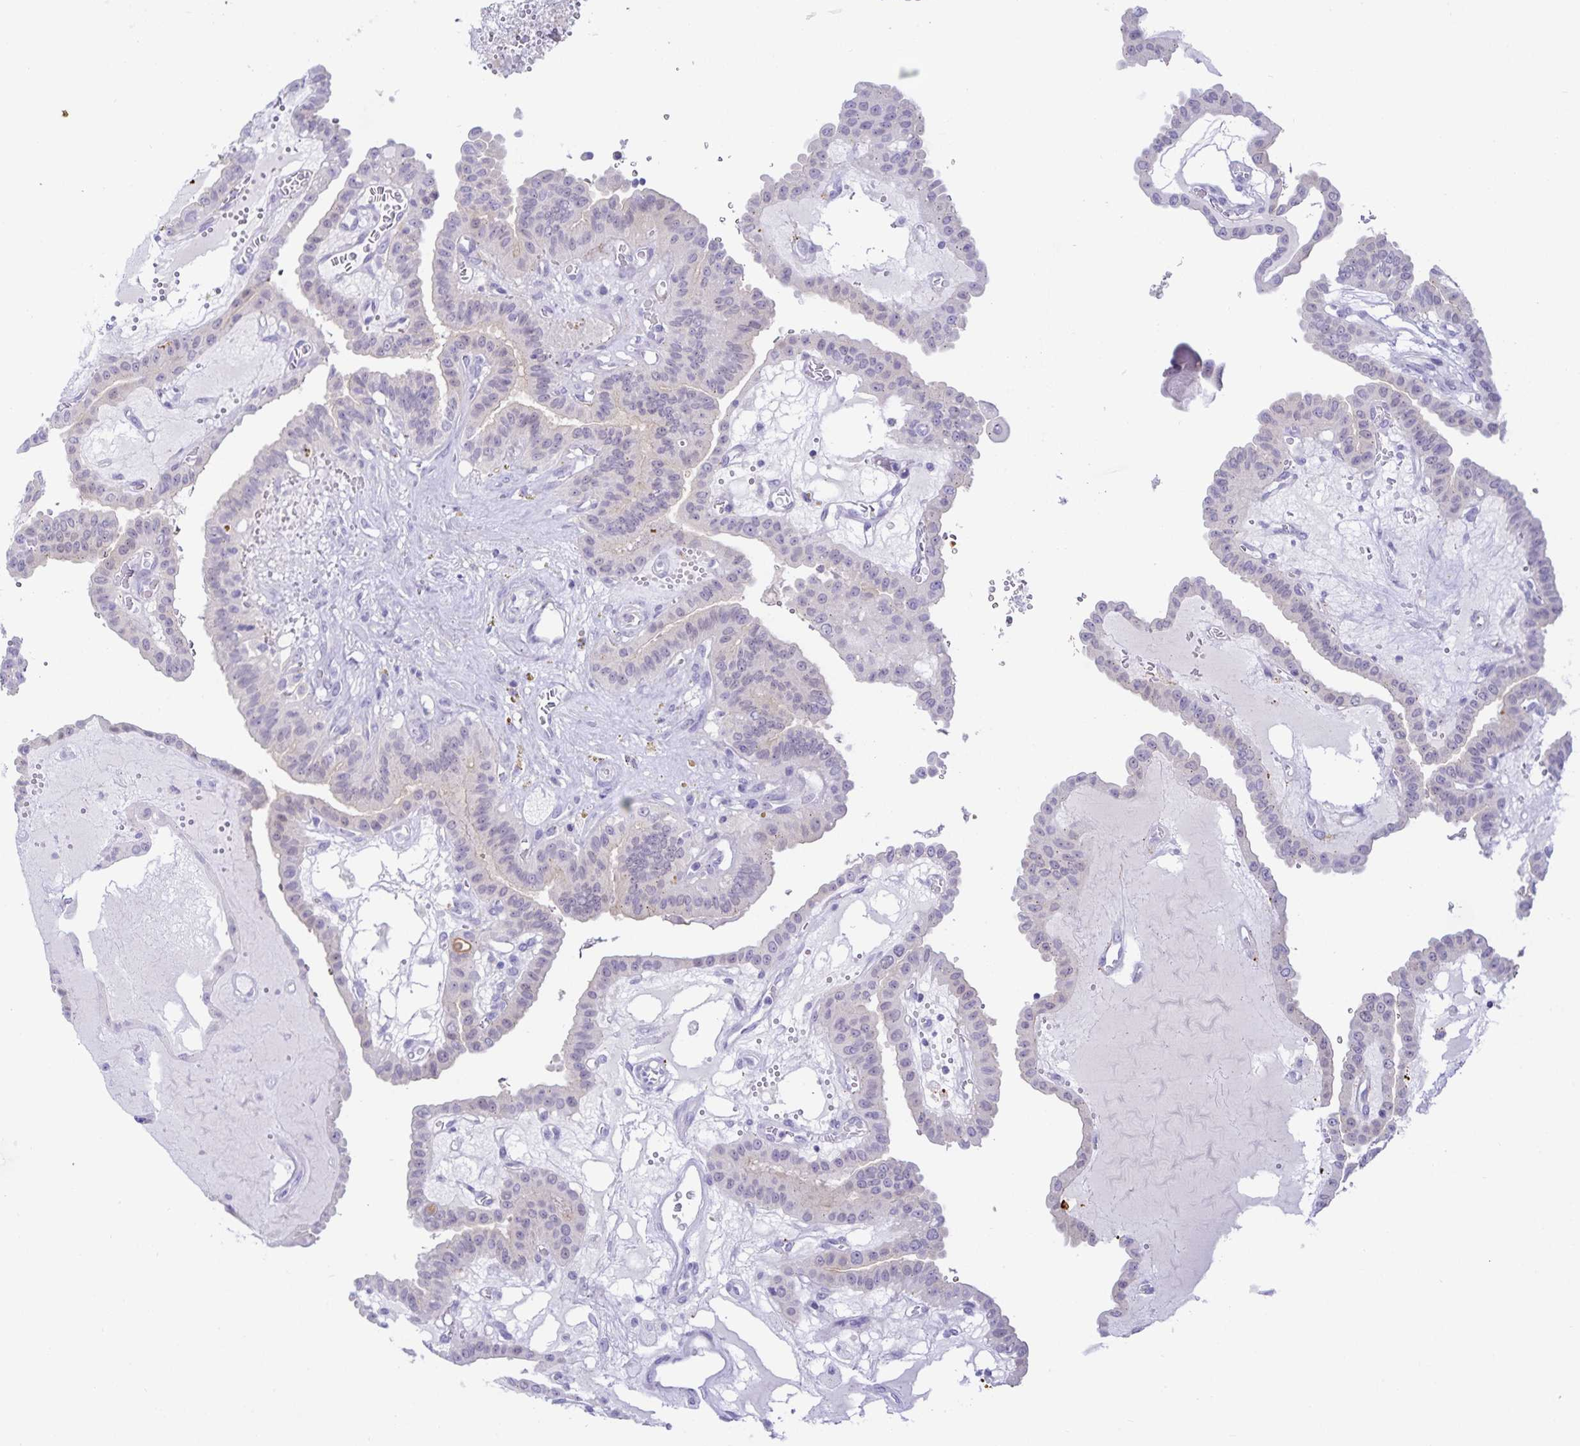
{"staining": {"intensity": "negative", "quantity": "none", "location": "none"}, "tissue": "thyroid cancer", "cell_type": "Tumor cells", "image_type": "cancer", "snomed": [{"axis": "morphology", "description": "Papillary adenocarcinoma, NOS"}, {"axis": "topography", "description": "Thyroid gland"}], "caption": "Thyroid papillary adenocarcinoma was stained to show a protein in brown. There is no significant positivity in tumor cells.", "gene": "MON2", "patient": {"sex": "male", "age": 87}}